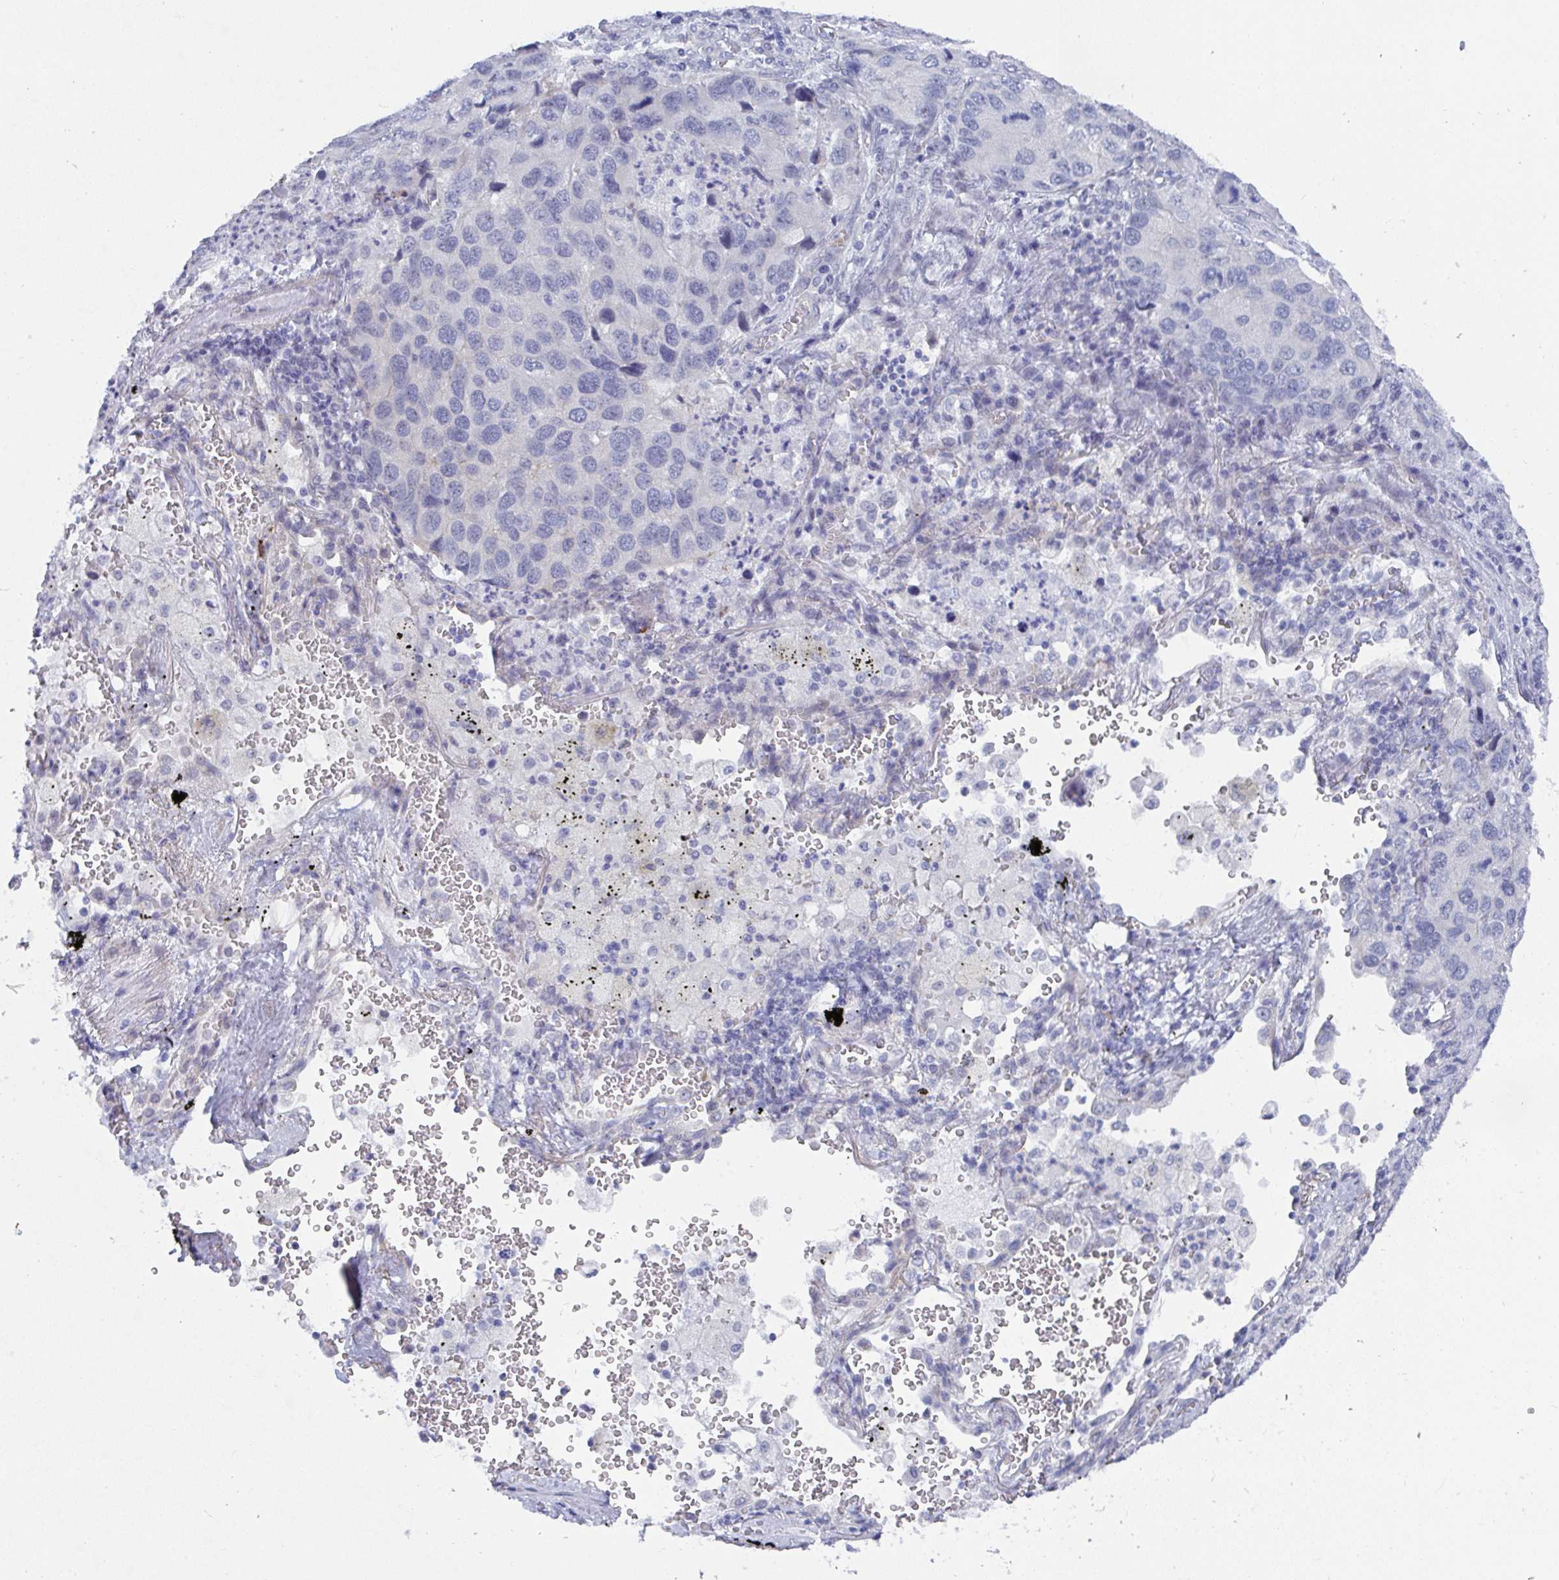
{"staining": {"intensity": "negative", "quantity": "none", "location": "none"}, "tissue": "lung cancer", "cell_type": "Tumor cells", "image_type": "cancer", "snomed": [{"axis": "morphology", "description": "Aneuploidy"}, {"axis": "morphology", "description": "Adenocarcinoma, NOS"}, {"axis": "topography", "description": "Lymph node"}, {"axis": "topography", "description": "Lung"}], "caption": "An IHC photomicrograph of adenocarcinoma (lung) is shown. There is no staining in tumor cells of adenocarcinoma (lung).", "gene": "MFSD4A", "patient": {"sex": "female", "age": 74}}